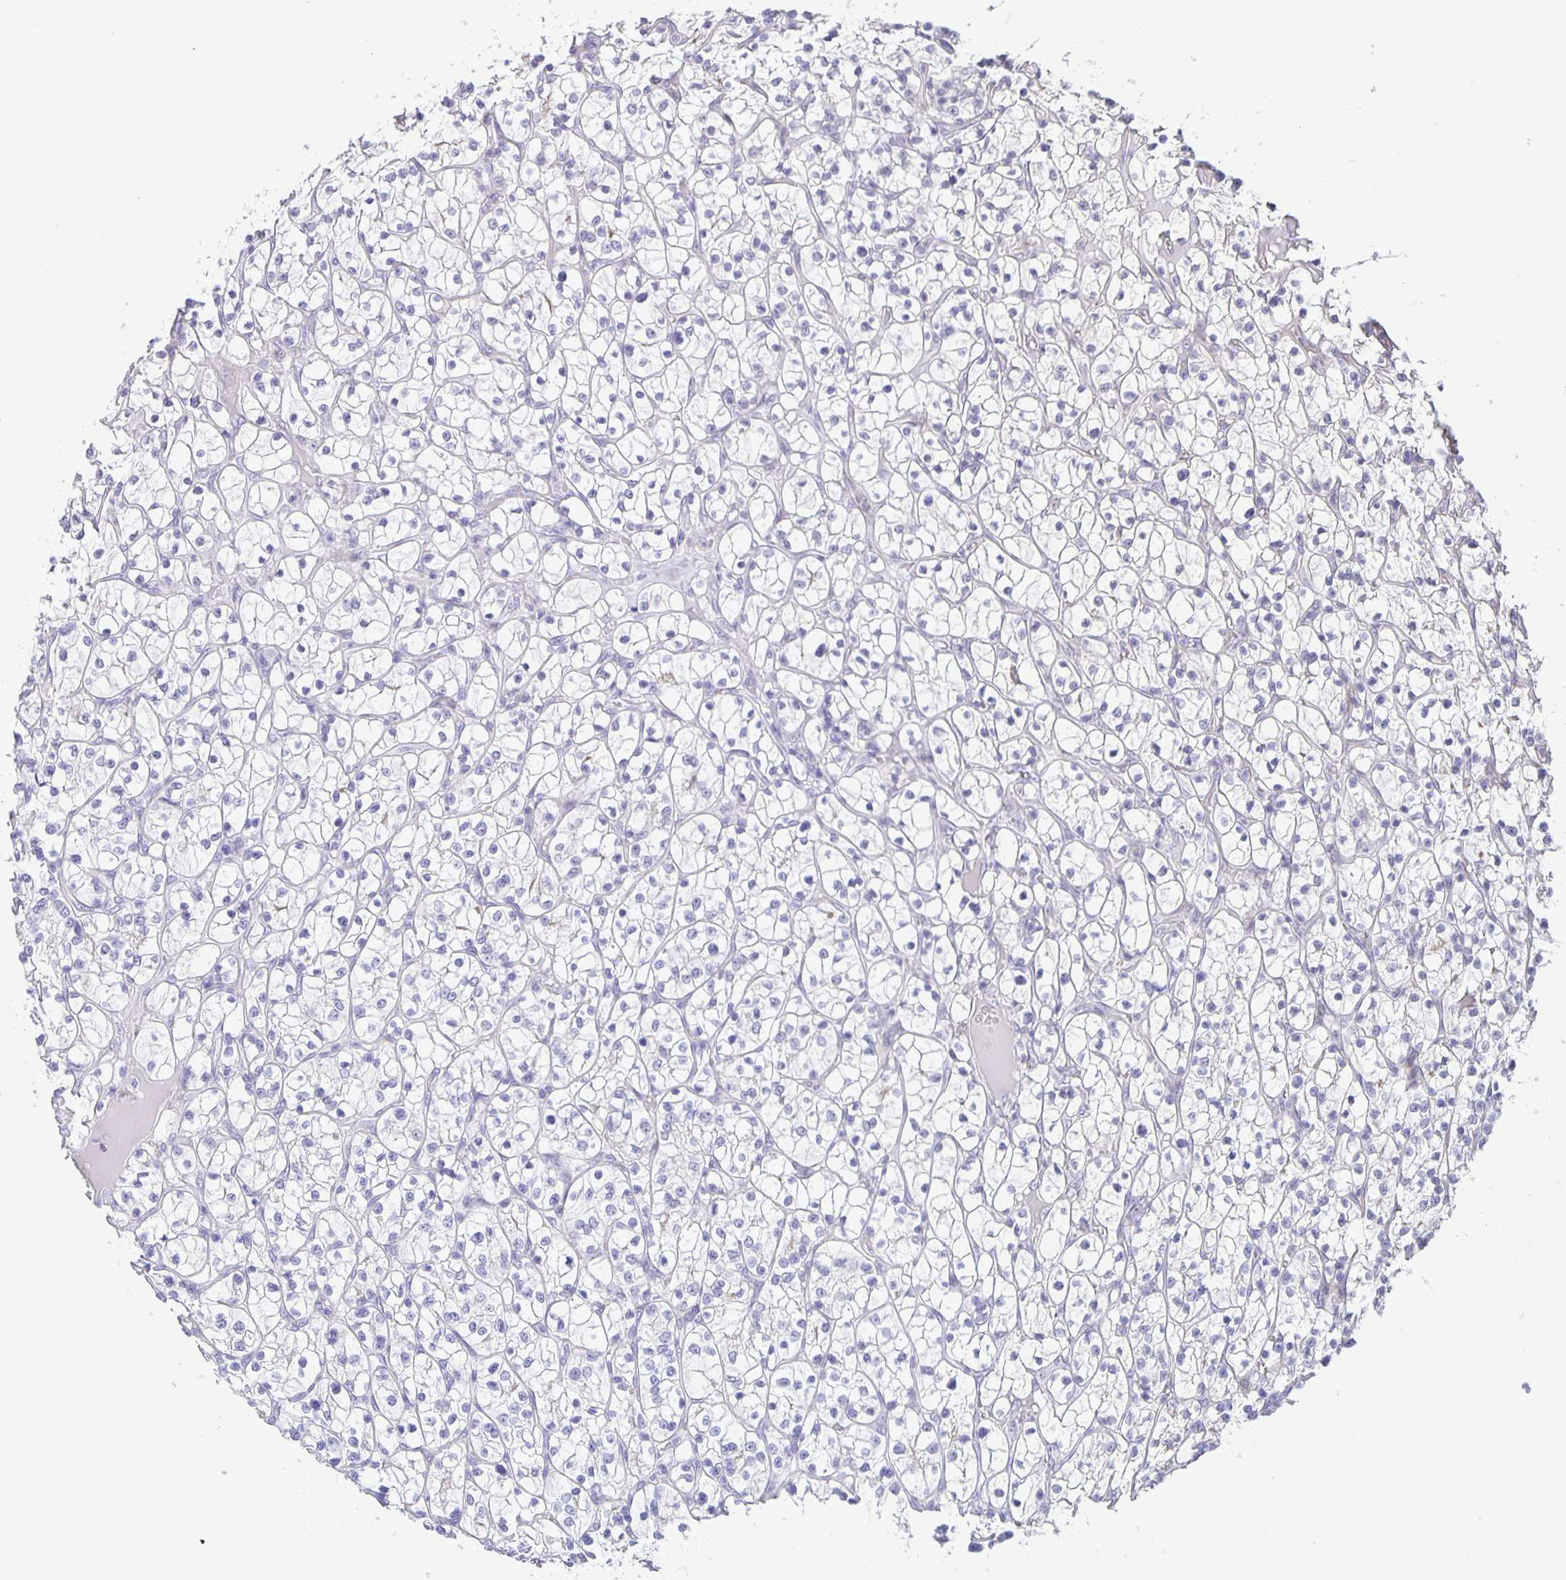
{"staining": {"intensity": "negative", "quantity": "none", "location": "none"}, "tissue": "renal cancer", "cell_type": "Tumor cells", "image_type": "cancer", "snomed": [{"axis": "morphology", "description": "Adenocarcinoma, NOS"}, {"axis": "topography", "description": "Kidney"}], "caption": "The micrograph demonstrates no staining of tumor cells in adenocarcinoma (renal).", "gene": "PHRF1", "patient": {"sex": "female", "age": 64}}